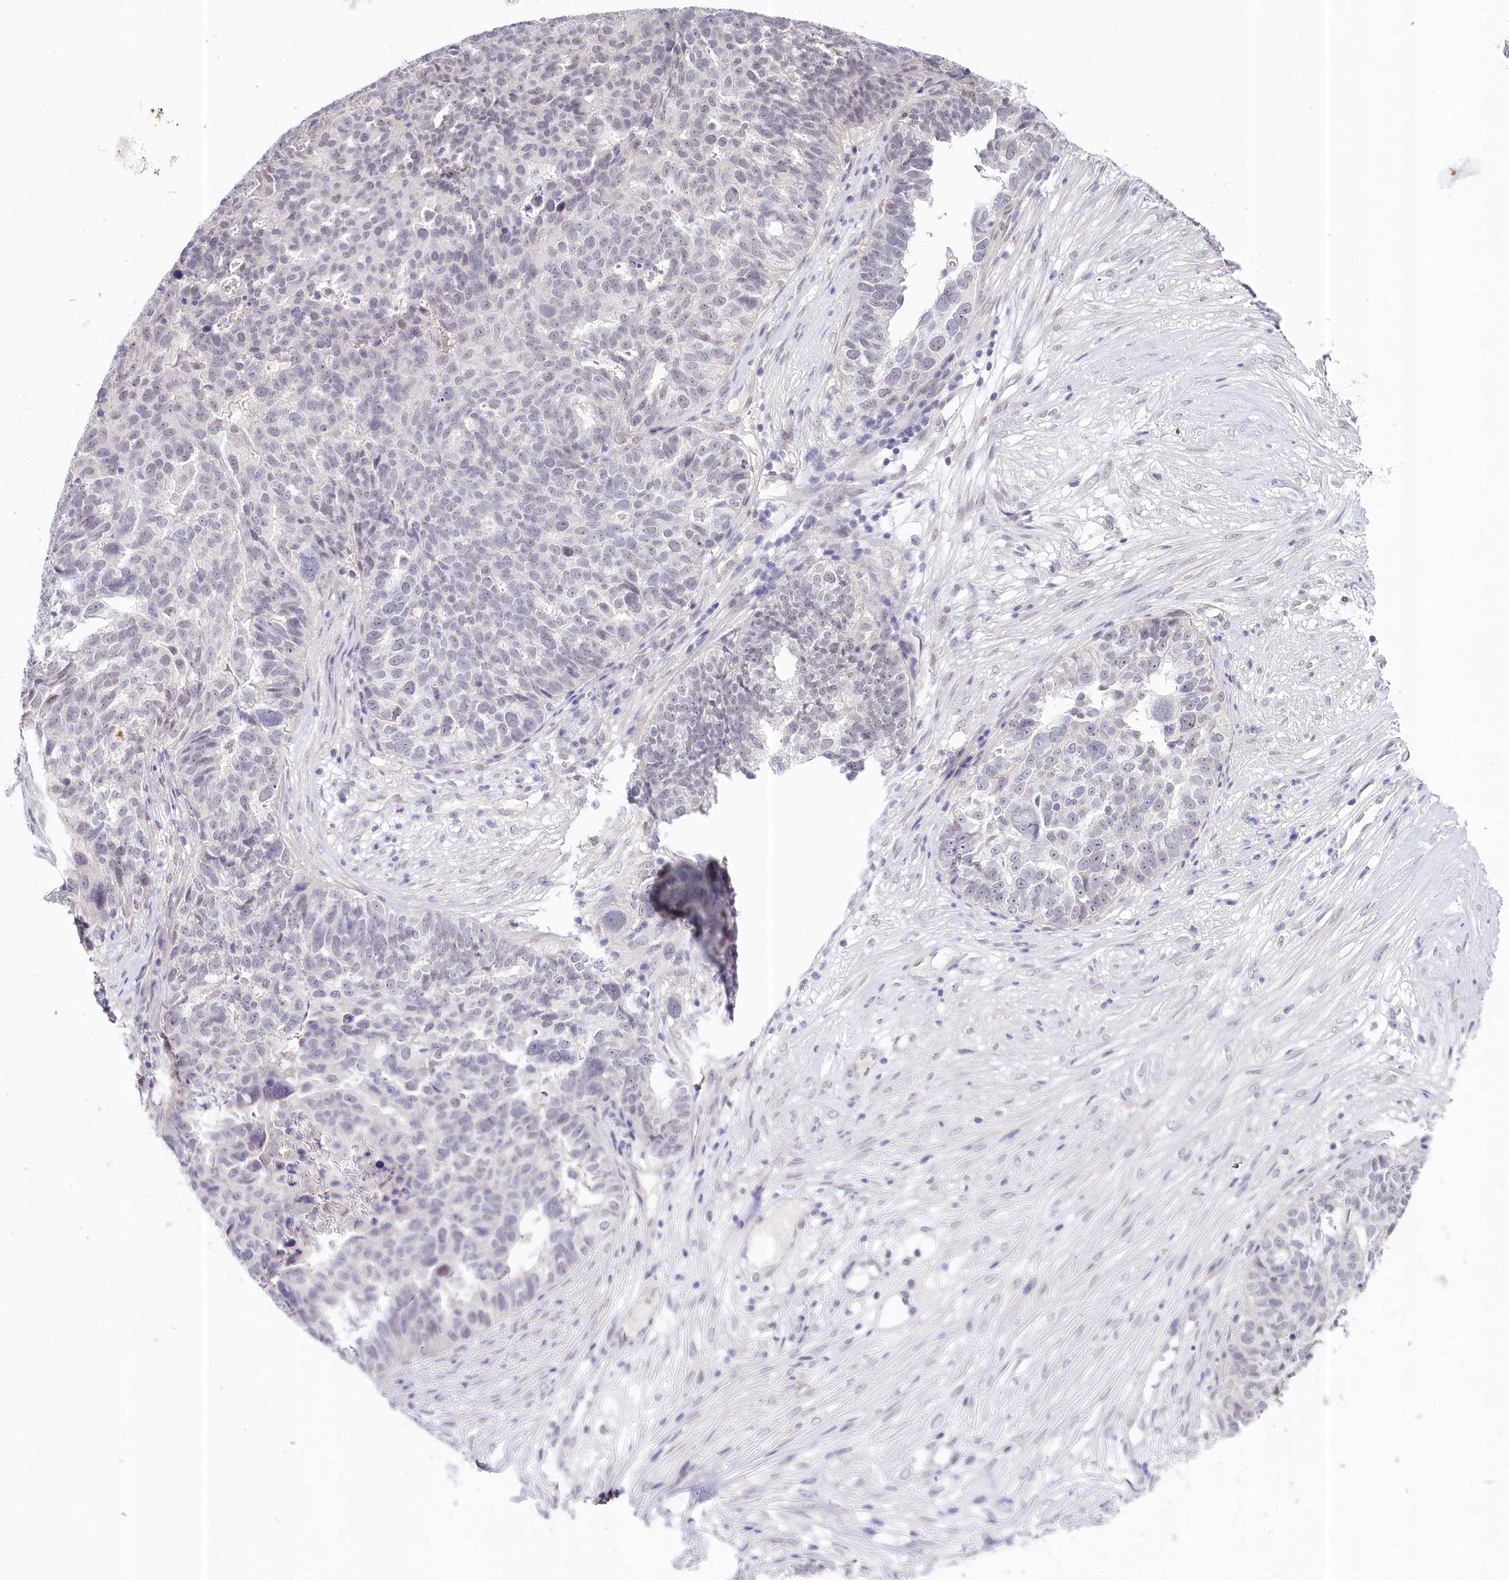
{"staining": {"intensity": "negative", "quantity": "none", "location": "none"}, "tissue": "ovarian cancer", "cell_type": "Tumor cells", "image_type": "cancer", "snomed": [{"axis": "morphology", "description": "Cystadenocarcinoma, serous, NOS"}, {"axis": "topography", "description": "Ovary"}], "caption": "High magnification brightfield microscopy of ovarian cancer (serous cystadenocarcinoma) stained with DAB (3,3'-diaminobenzidine) (brown) and counterstained with hematoxylin (blue): tumor cells show no significant expression. The staining was performed using DAB (3,3'-diaminobenzidine) to visualize the protein expression in brown, while the nuclei were stained in blue with hematoxylin (Magnification: 20x).", "gene": "AMTN", "patient": {"sex": "female", "age": 59}}